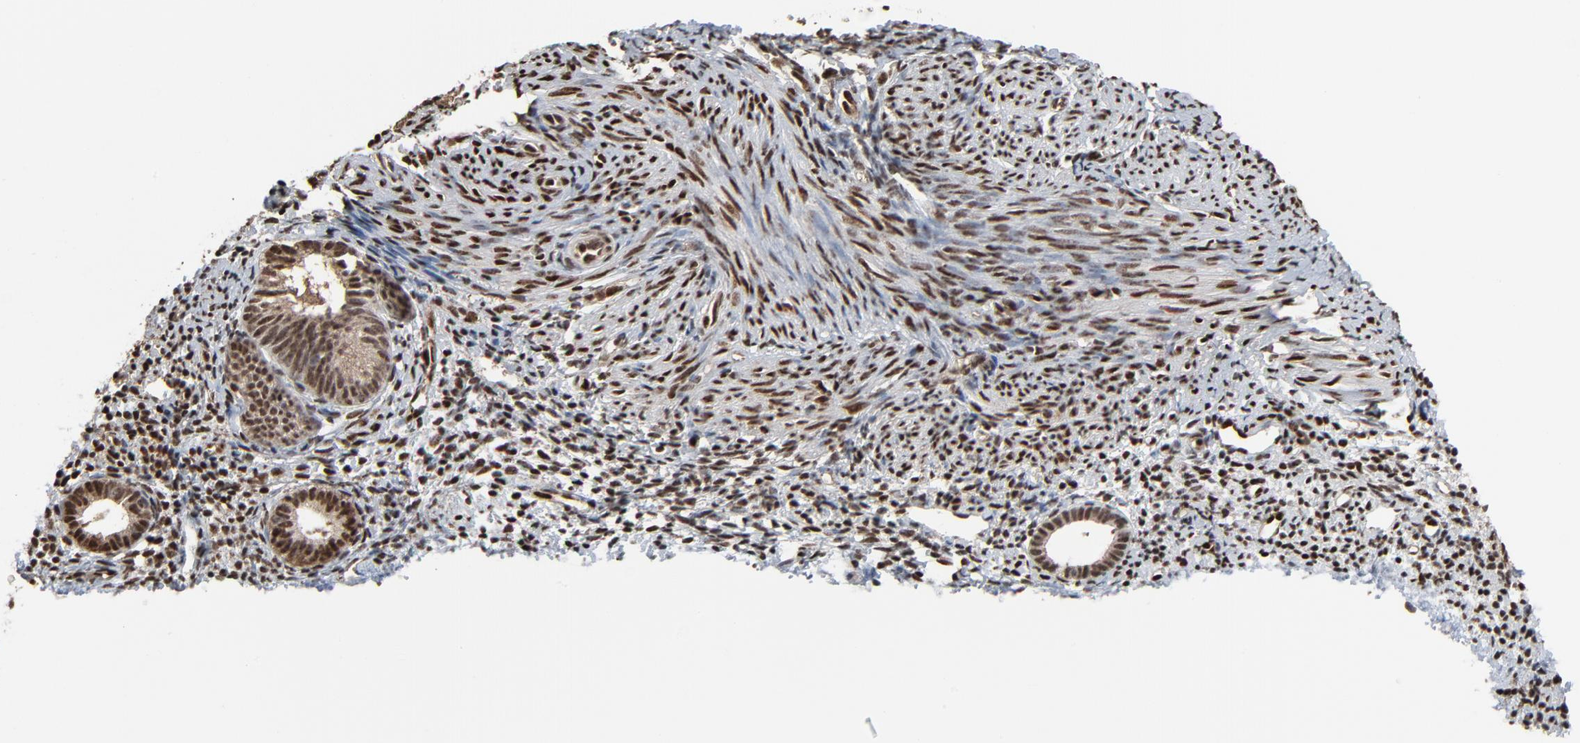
{"staining": {"intensity": "strong", "quantity": ">75%", "location": "nuclear"}, "tissue": "endometrium", "cell_type": "Cells in endometrial stroma", "image_type": "normal", "snomed": [{"axis": "morphology", "description": "Normal tissue, NOS"}, {"axis": "topography", "description": "Smooth muscle"}, {"axis": "topography", "description": "Endometrium"}], "caption": "Brown immunohistochemical staining in normal endometrium displays strong nuclear positivity in approximately >75% of cells in endometrial stroma.", "gene": "MEIS2", "patient": {"sex": "female", "age": 57}}